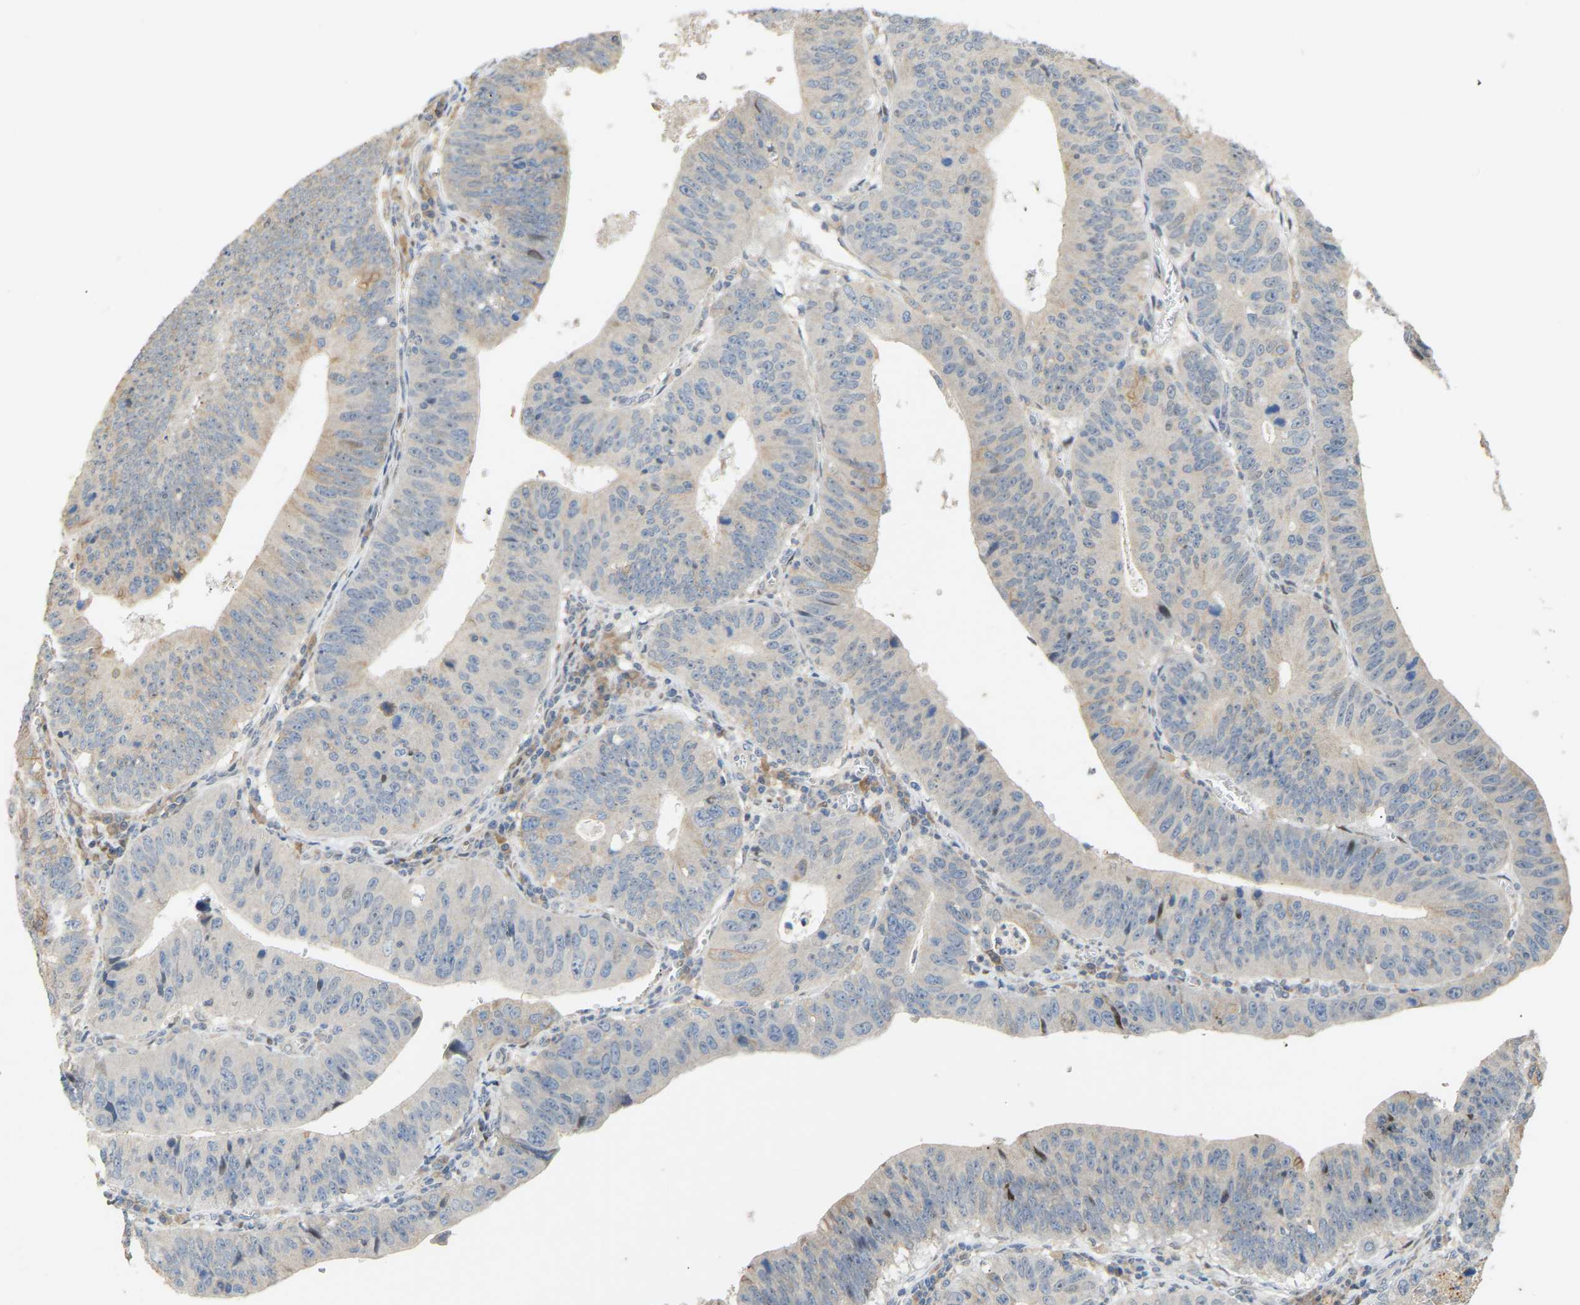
{"staining": {"intensity": "weak", "quantity": "<25%", "location": "cytoplasmic/membranous"}, "tissue": "stomach cancer", "cell_type": "Tumor cells", "image_type": "cancer", "snomed": [{"axis": "morphology", "description": "Adenocarcinoma, NOS"}, {"axis": "topography", "description": "Stomach"}], "caption": "A high-resolution micrograph shows immunohistochemistry staining of adenocarcinoma (stomach), which shows no significant positivity in tumor cells. (Immunohistochemistry, brightfield microscopy, high magnification).", "gene": "PTPN4", "patient": {"sex": "male", "age": 59}}